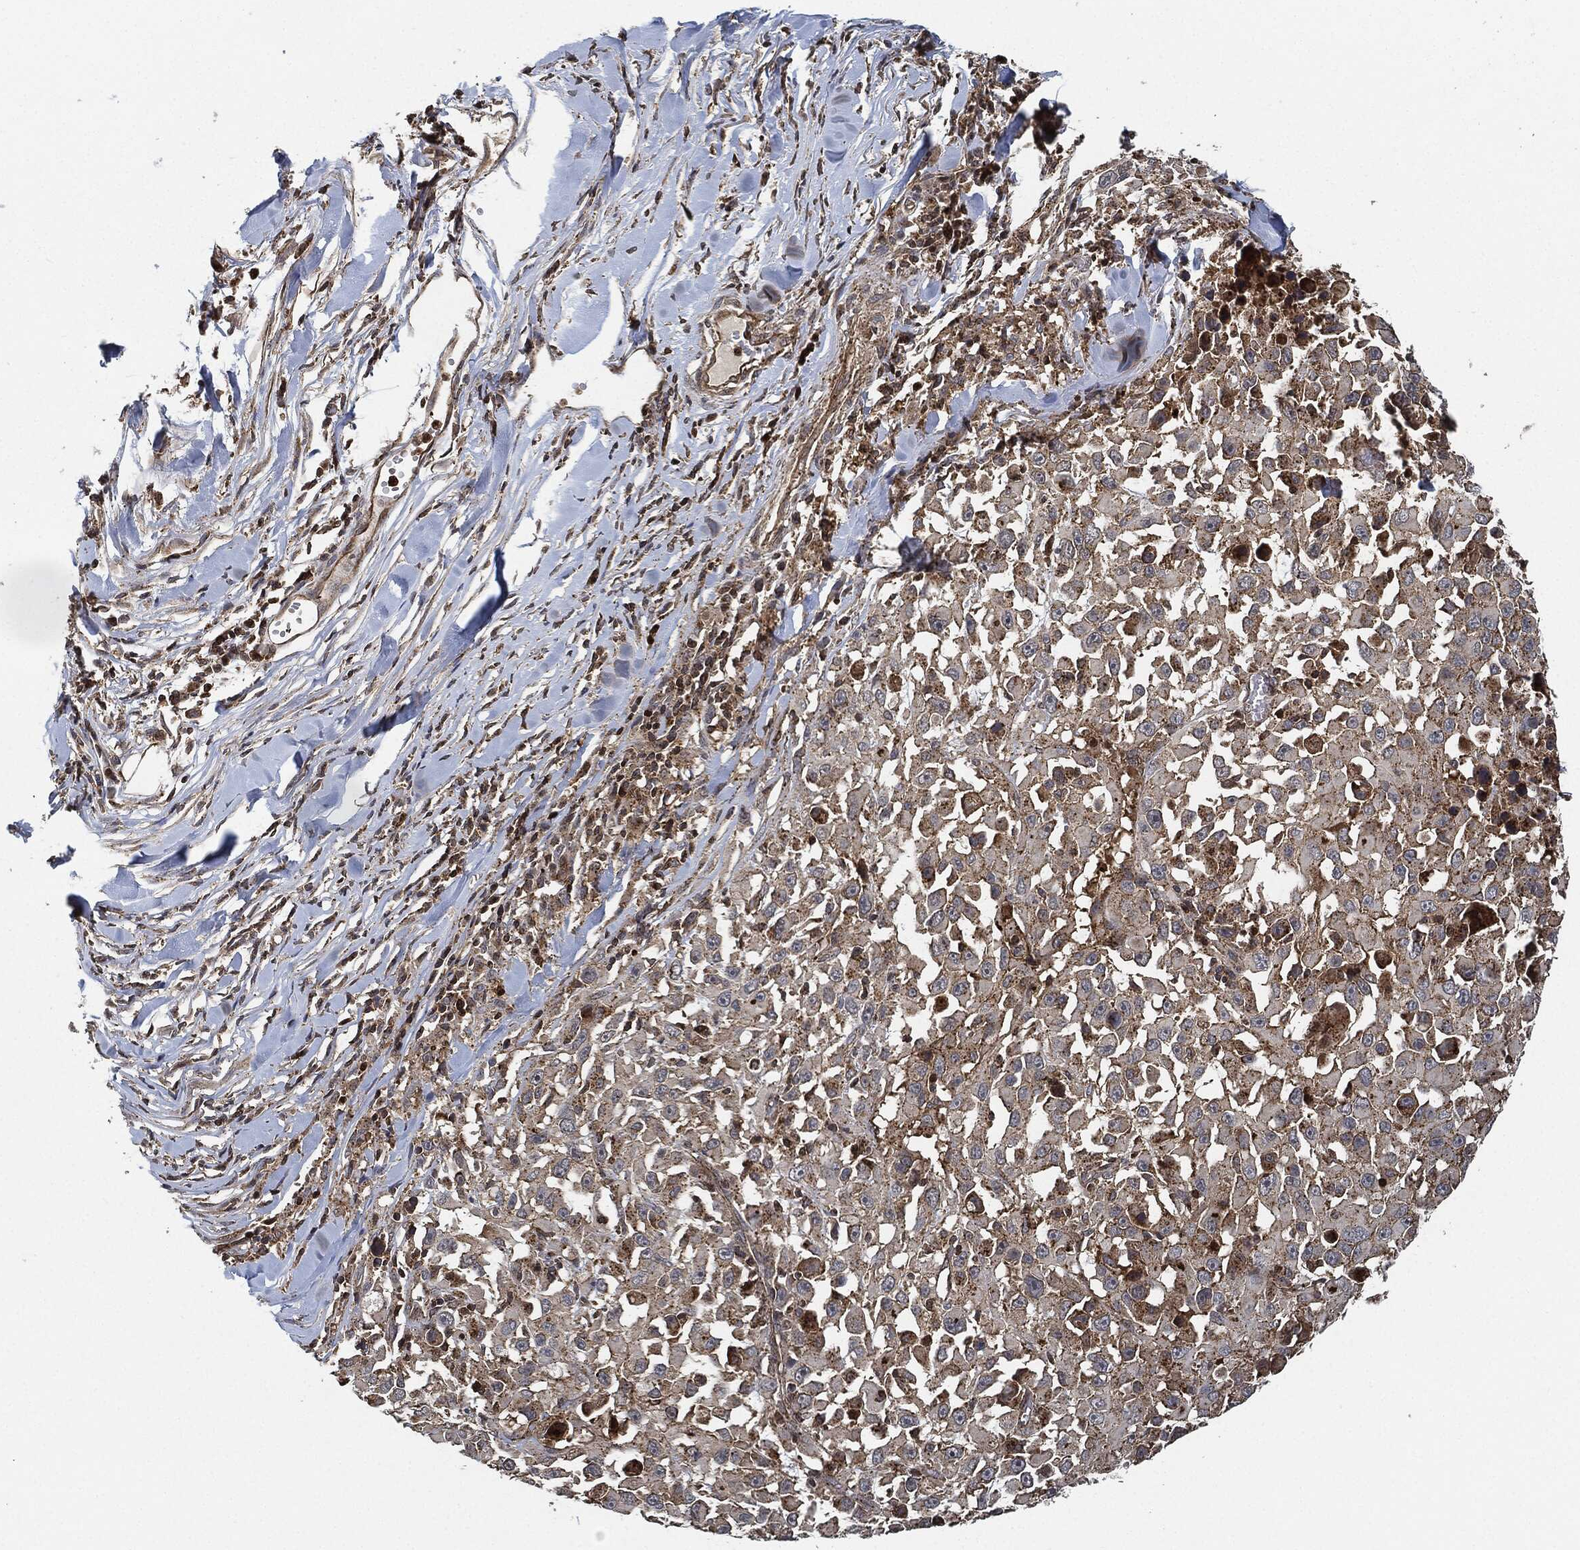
{"staining": {"intensity": "moderate", "quantity": "<25%", "location": "cytoplasmic/membranous"}, "tissue": "melanoma", "cell_type": "Tumor cells", "image_type": "cancer", "snomed": [{"axis": "morphology", "description": "Malignant melanoma, Metastatic site"}, {"axis": "topography", "description": "Lymph node"}], "caption": "Immunohistochemical staining of melanoma demonstrates low levels of moderate cytoplasmic/membranous staining in about <25% of tumor cells. (brown staining indicates protein expression, while blue staining denotes nuclei).", "gene": "MAP3K3", "patient": {"sex": "male", "age": 50}}